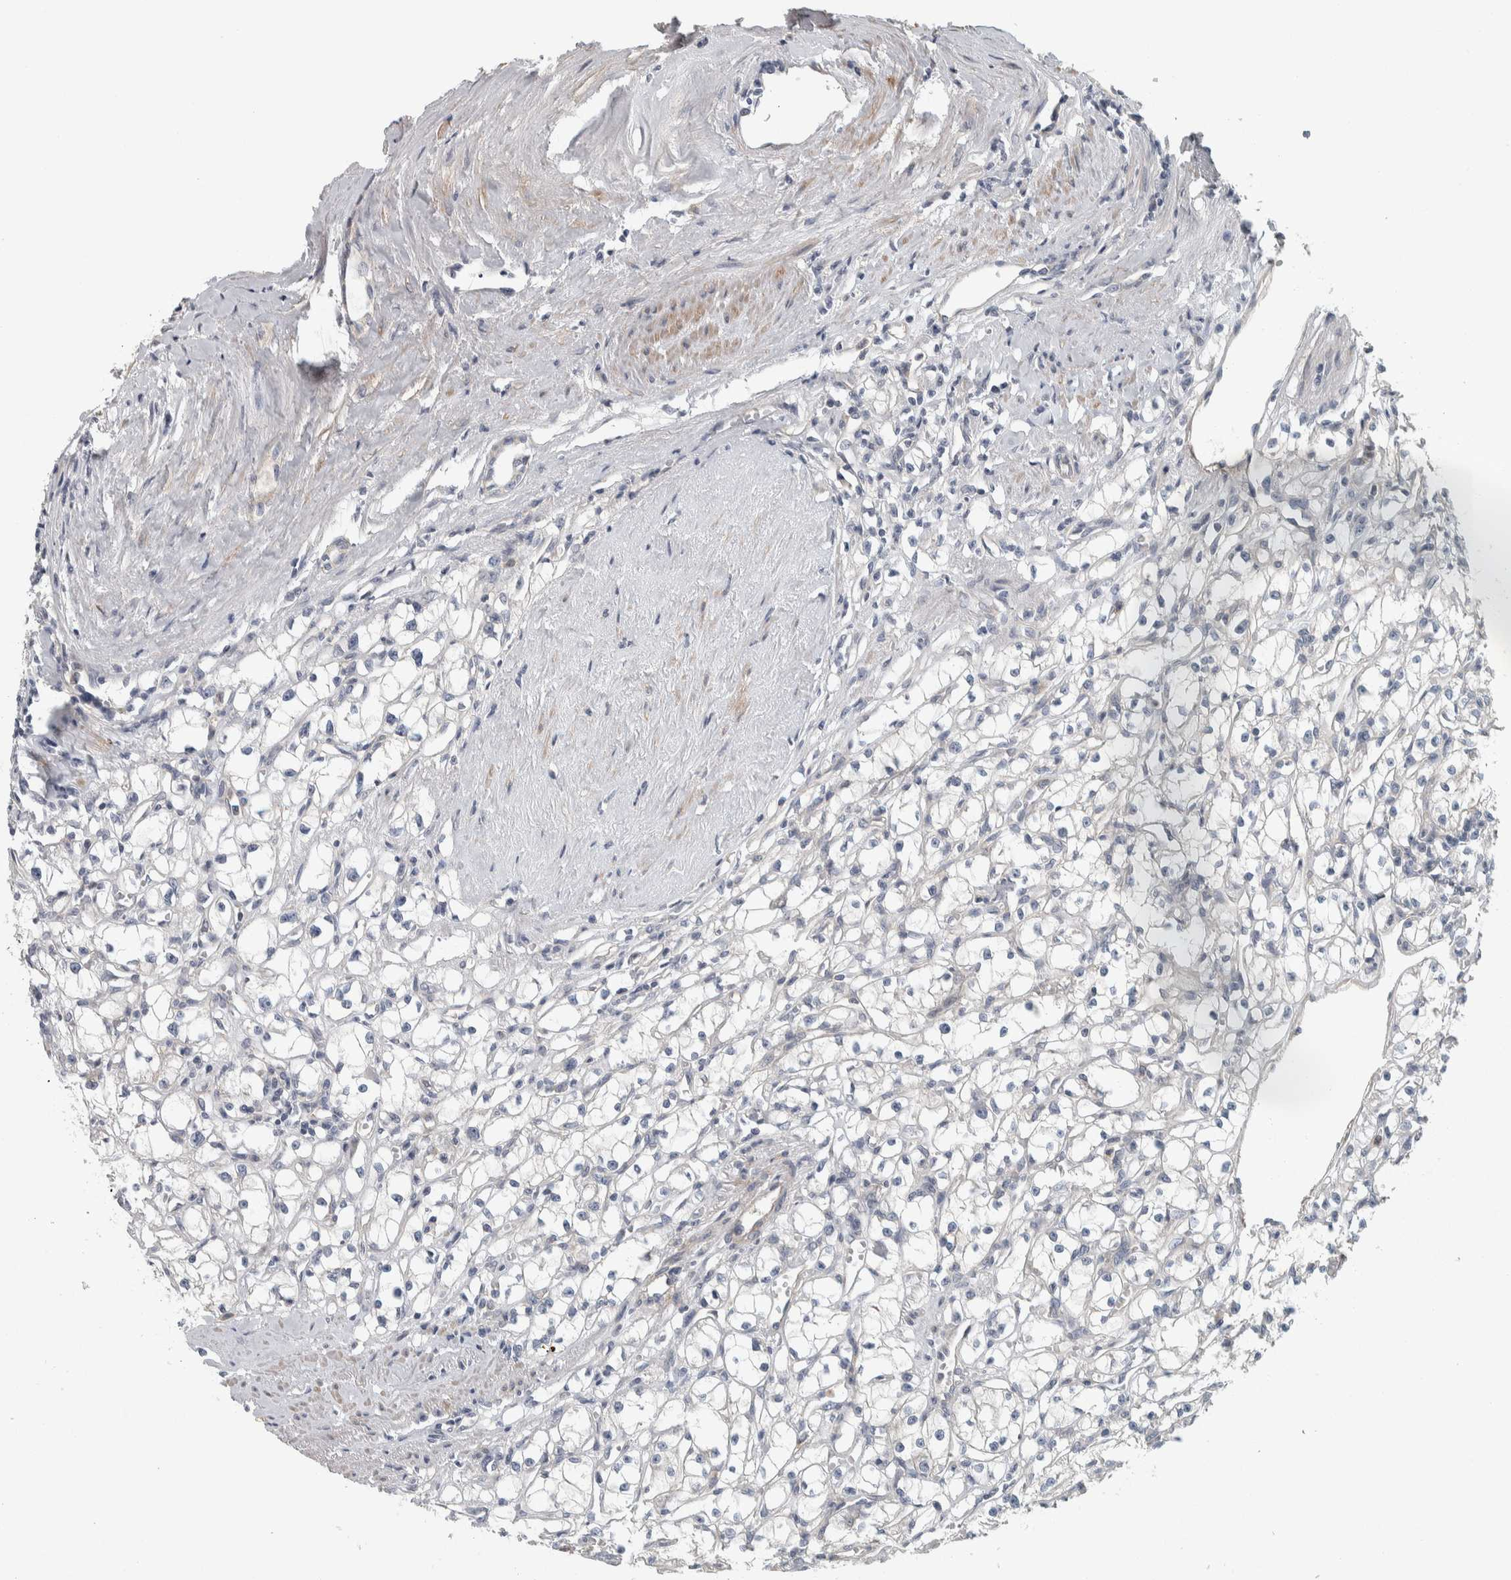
{"staining": {"intensity": "negative", "quantity": "none", "location": "none"}, "tissue": "renal cancer", "cell_type": "Tumor cells", "image_type": "cancer", "snomed": [{"axis": "morphology", "description": "Adenocarcinoma, NOS"}, {"axis": "topography", "description": "Kidney"}], "caption": "Immunohistochemistry photomicrograph of neoplastic tissue: renal cancer (adenocarcinoma) stained with DAB (3,3'-diaminobenzidine) reveals no significant protein expression in tumor cells.", "gene": "KCNJ3", "patient": {"sex": "male", "age": 56}}